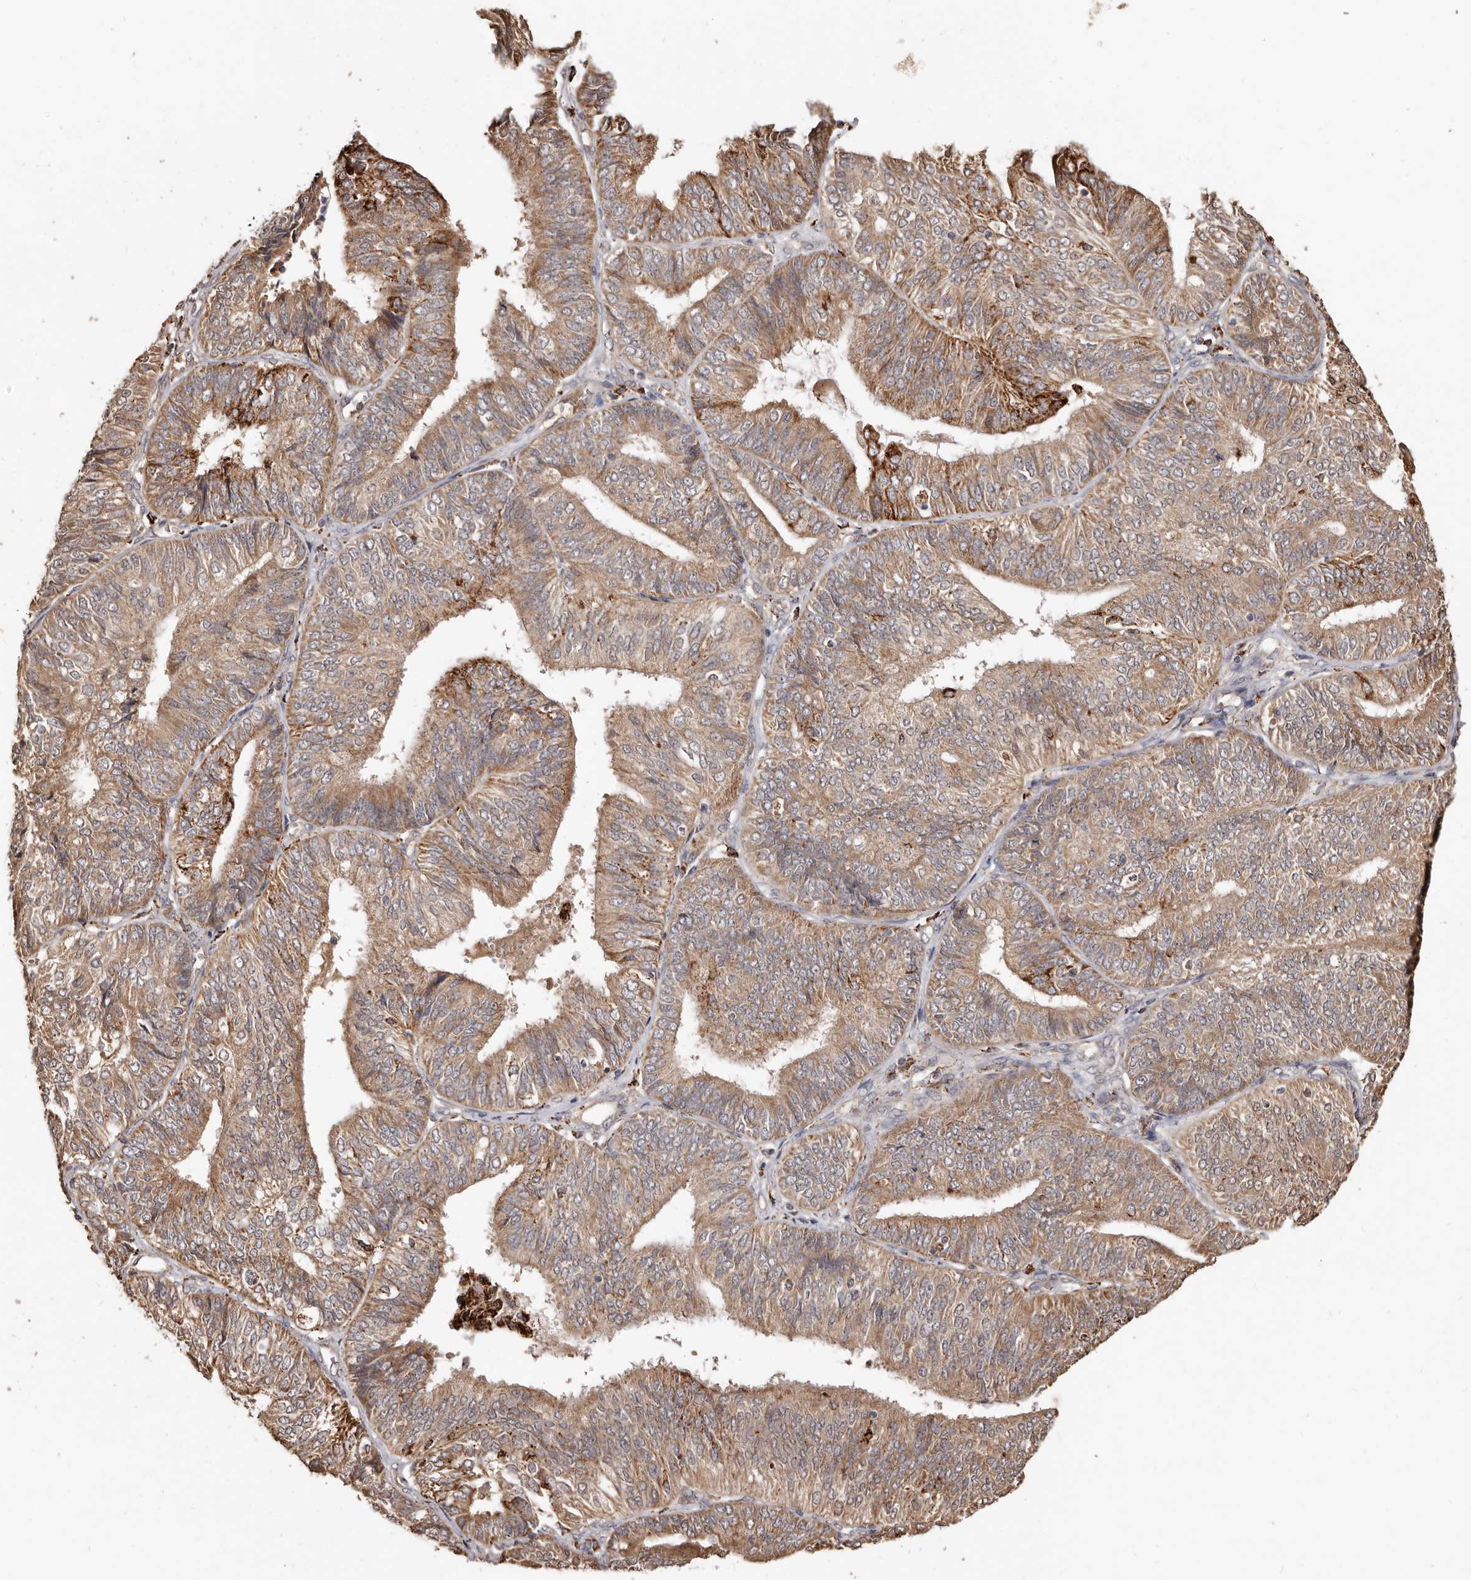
{"staining": {"intensity": "moderate", "quantity": ">75%", "location": "cytoplasmic/membranous"}, "tissue": "endometrial cancer", "cell_type": "Tumor cells", "image_type": "cancer", "snomed": [{"axis": "morphology", "description": "Adenocarcinoma, NOS"}, {"axis": "topography", "description": "Endometrium"}], "caption": "Protein expression analysis of adenocarcinoma (endometrial) displays moderate cytoplasmic/membranous positivity in approximately >75% of tumor cells. (DAB IHC with brightfield microscopy, high magnification).", "gene": "AKAP7", "patient": {"sex": "female", "age": 58}}